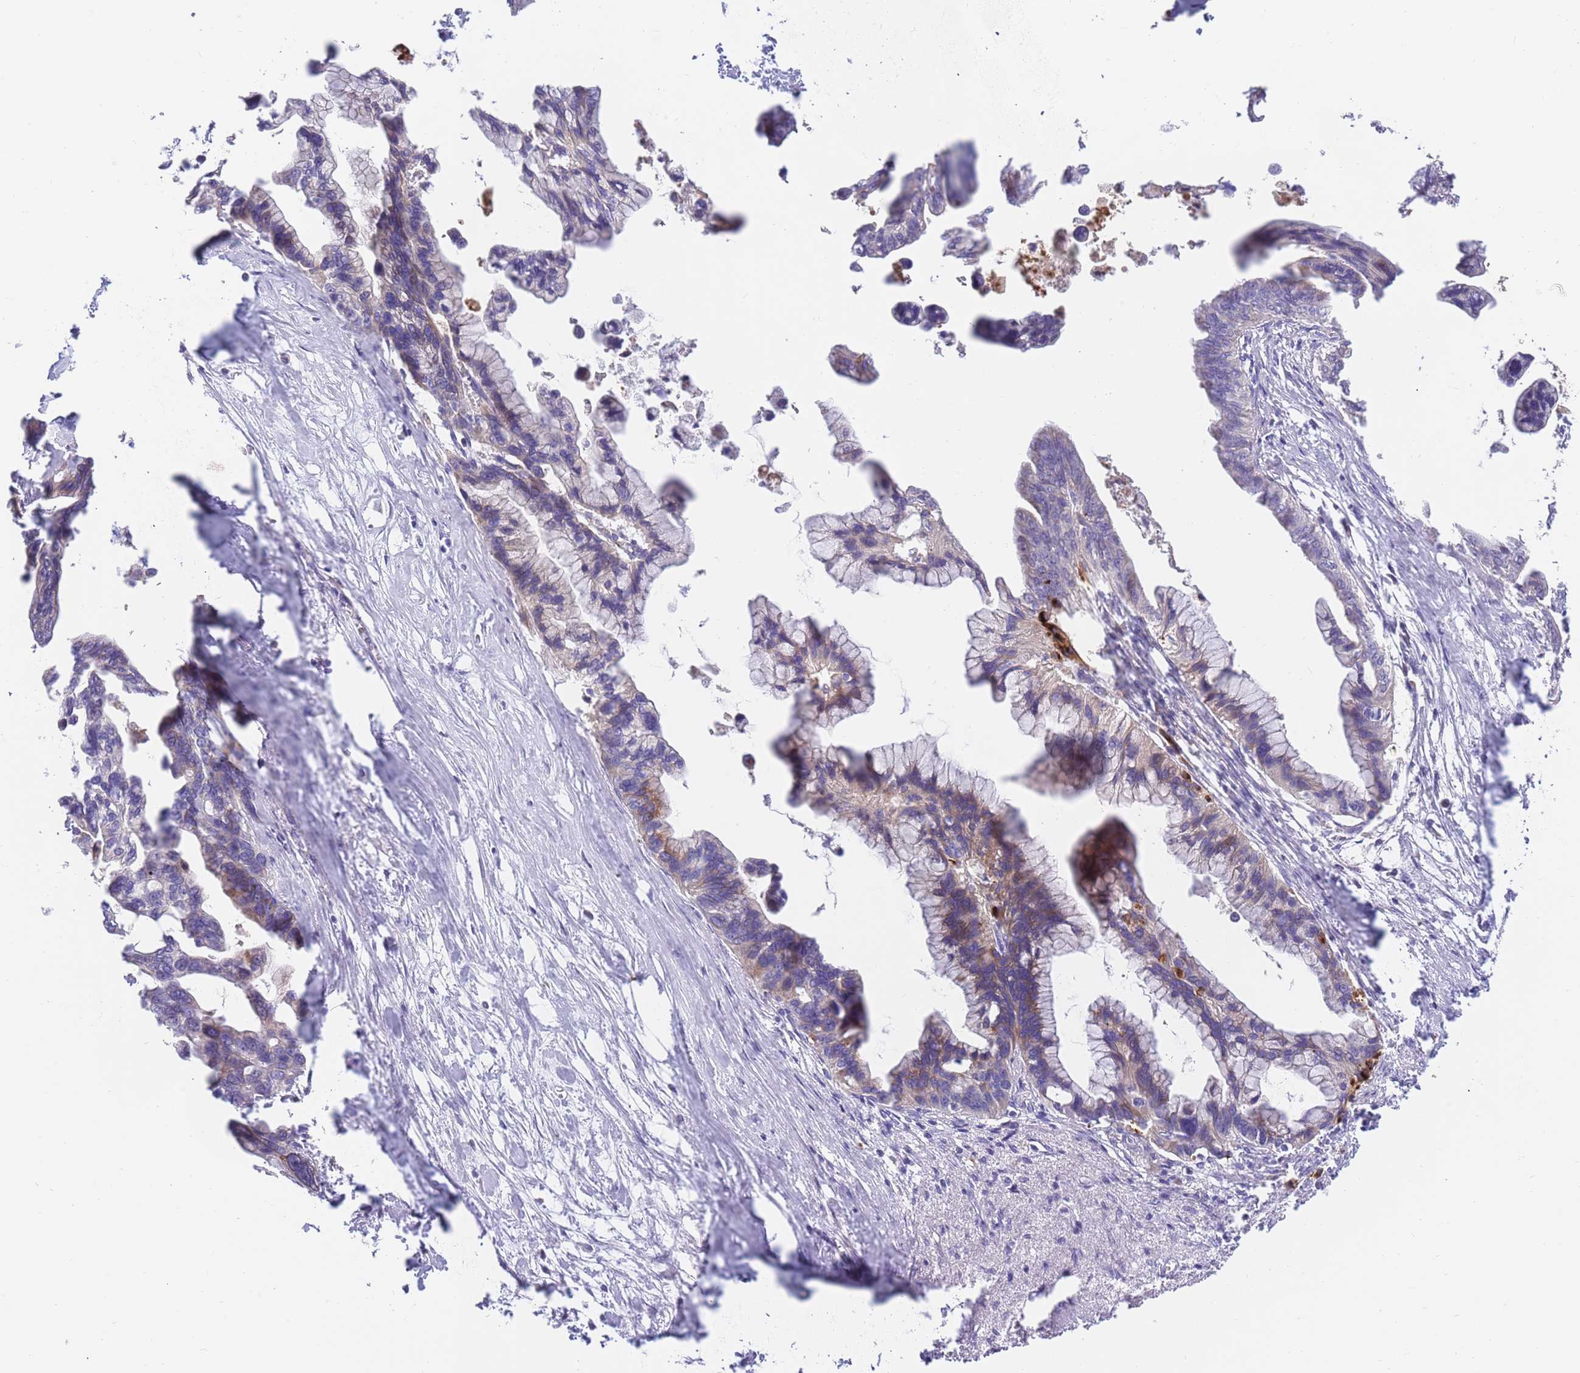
{"staining": {"intensity": "weak", "quantity": "<25%", "location": "cytoplasmic/membranous"}, "tissue": "pancreatic cancer", "cell_type": "Tumor cells", "image_type": "cancer", "snomed": [{"axis": "morphology", "description": "Adenocarcinoma, NOS"}, {"axis": "topography", "description": "Pancreas"}], "caption": "DAB (3,3'-diaminobenzidine) immunohistochemical staining of pancreatic cancer demonstrates no significant expression in tumor cells.", "gene": "BORCS5", "patient": {"sex": "female", "age": 83}}